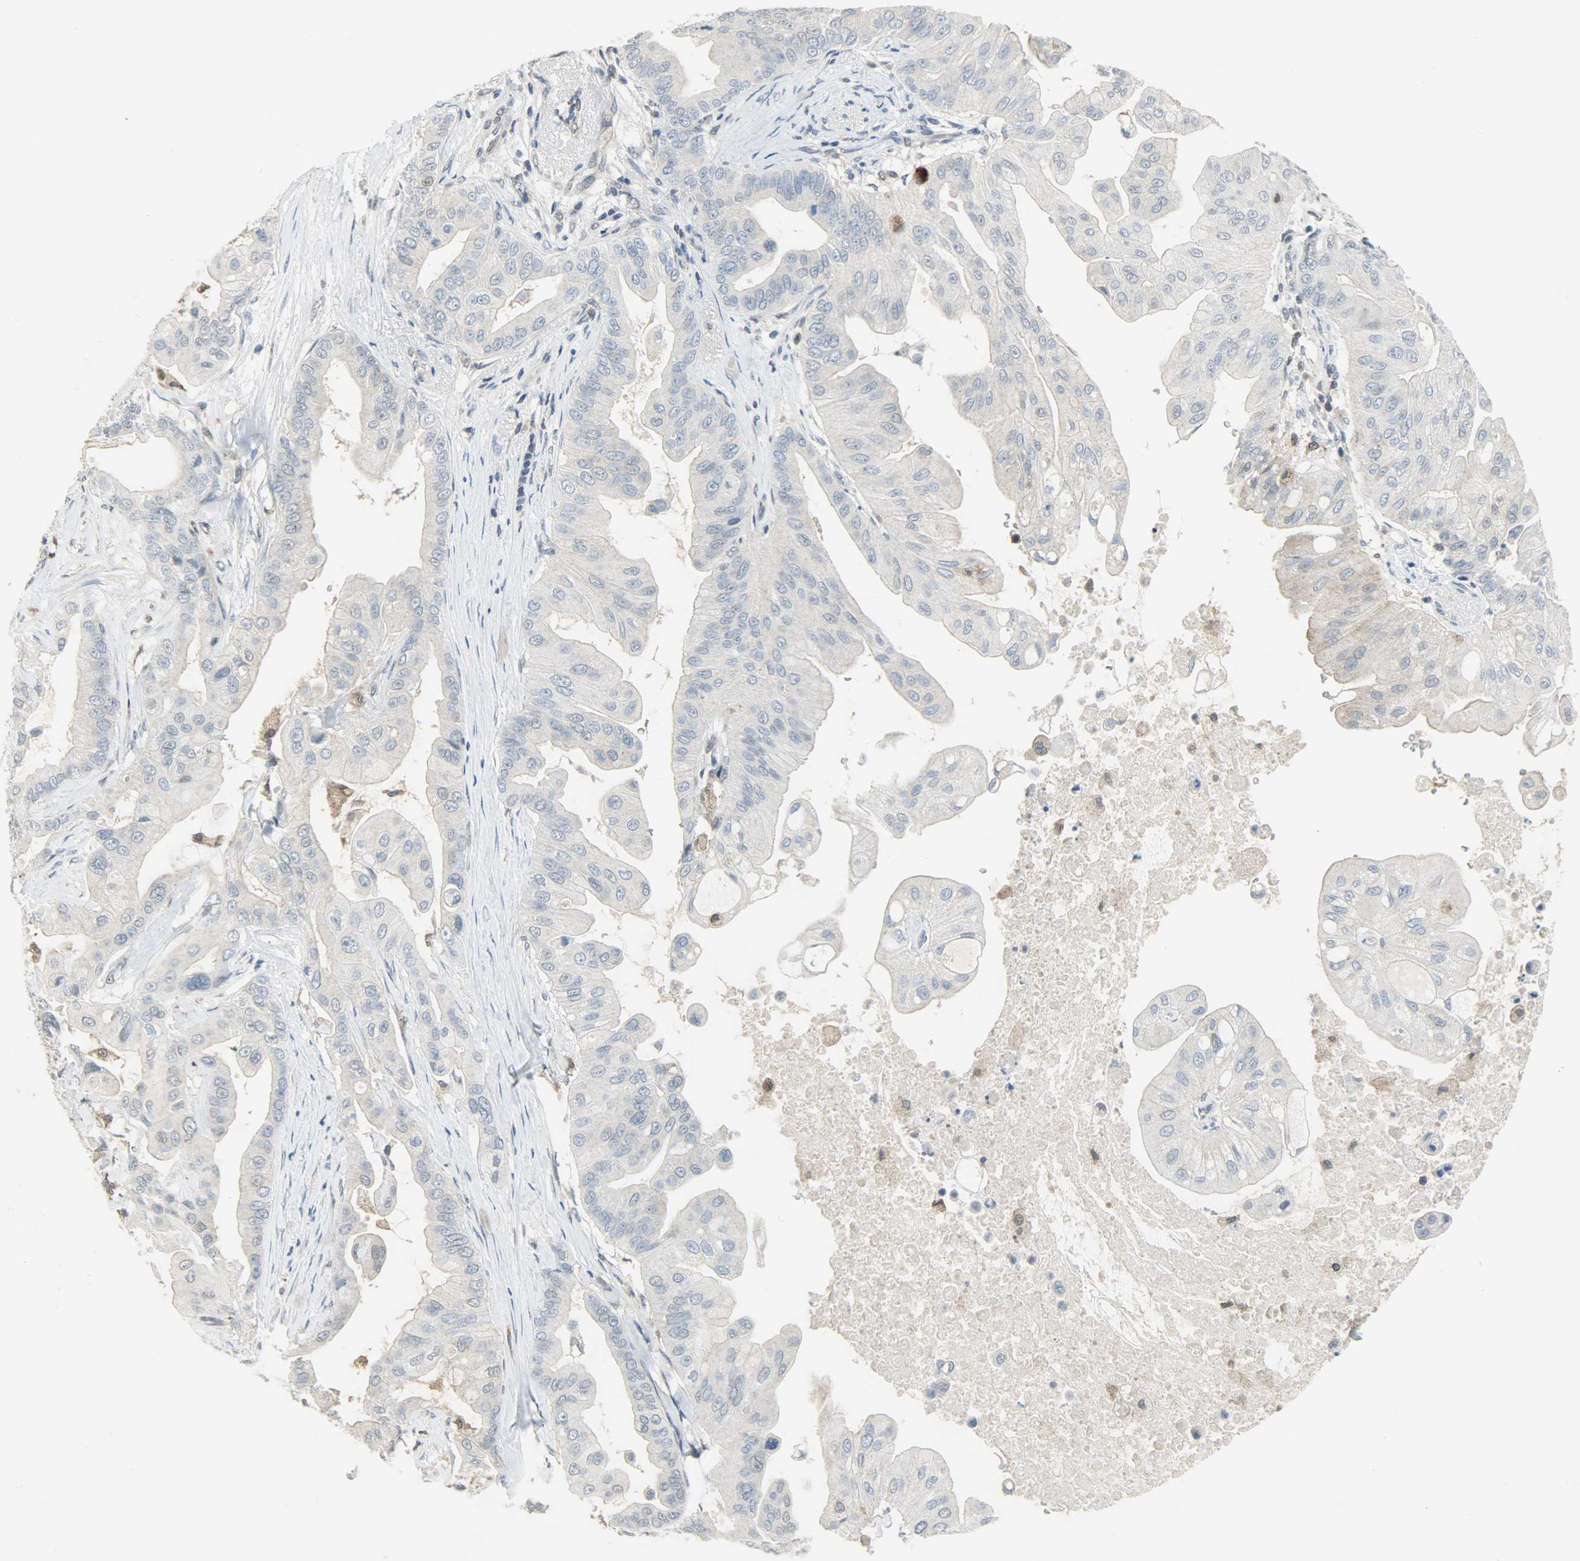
{"staining": {"intensity": "negative", "quantity": "none", "location": "none"}, "tissue": "pancreatic cancer", "cell_type": "Tumor cells", "image_type": "cancer", "snomed": [{"axis": "morphology", "description": "Adenocarcinoma, NOS"}, {"axis": "topography", "description": "Pancreas"}], "caption": "Pancreatic cancer (adenocarcinoma) stained for a protein using immunohistochemistry (IHC) displays no expression tumor cells.", "gene": "TRIM21", "patient": {"sex": "female", "age": 75}}